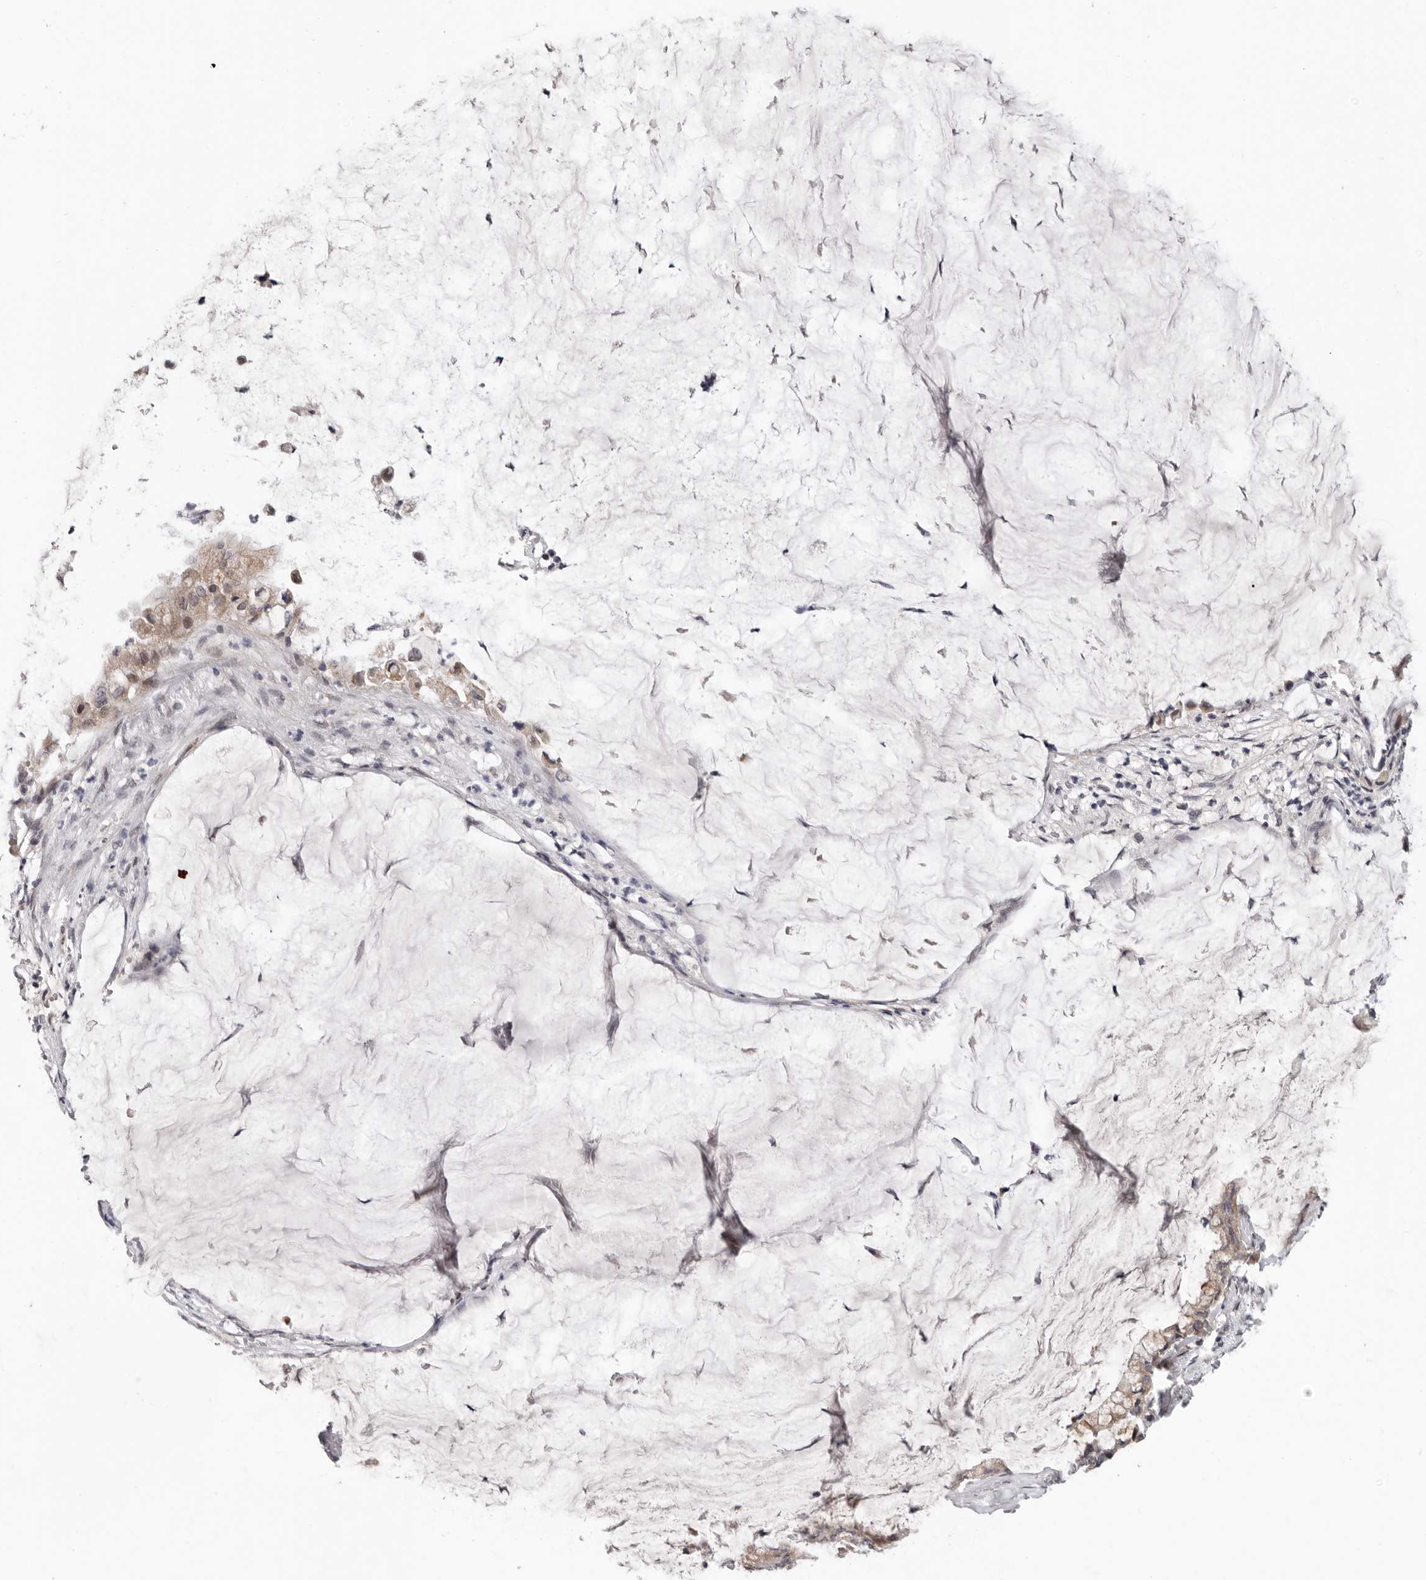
{"staining": {"intensity": "weak", "quantity": ">75%", "location": "cytoplasmic/membranous"}, "tissue": "pancreatic cancer", "cell_type": "Tumor cells", "image_type": "cancer", "snomed": [{"axis": "morphology", "description": "Adenocarcinoma, NOS"}, {"axis": "topography", "description": "Pancreas"}], "caption": "Pancreatic cancer (adenocarcinoma) tissue exhibits weak cytoplasmic/membranous expression in about >75% of tumor cells", "gene": "MOGAT2", "patient": {"sex": "male", "age": 41}}